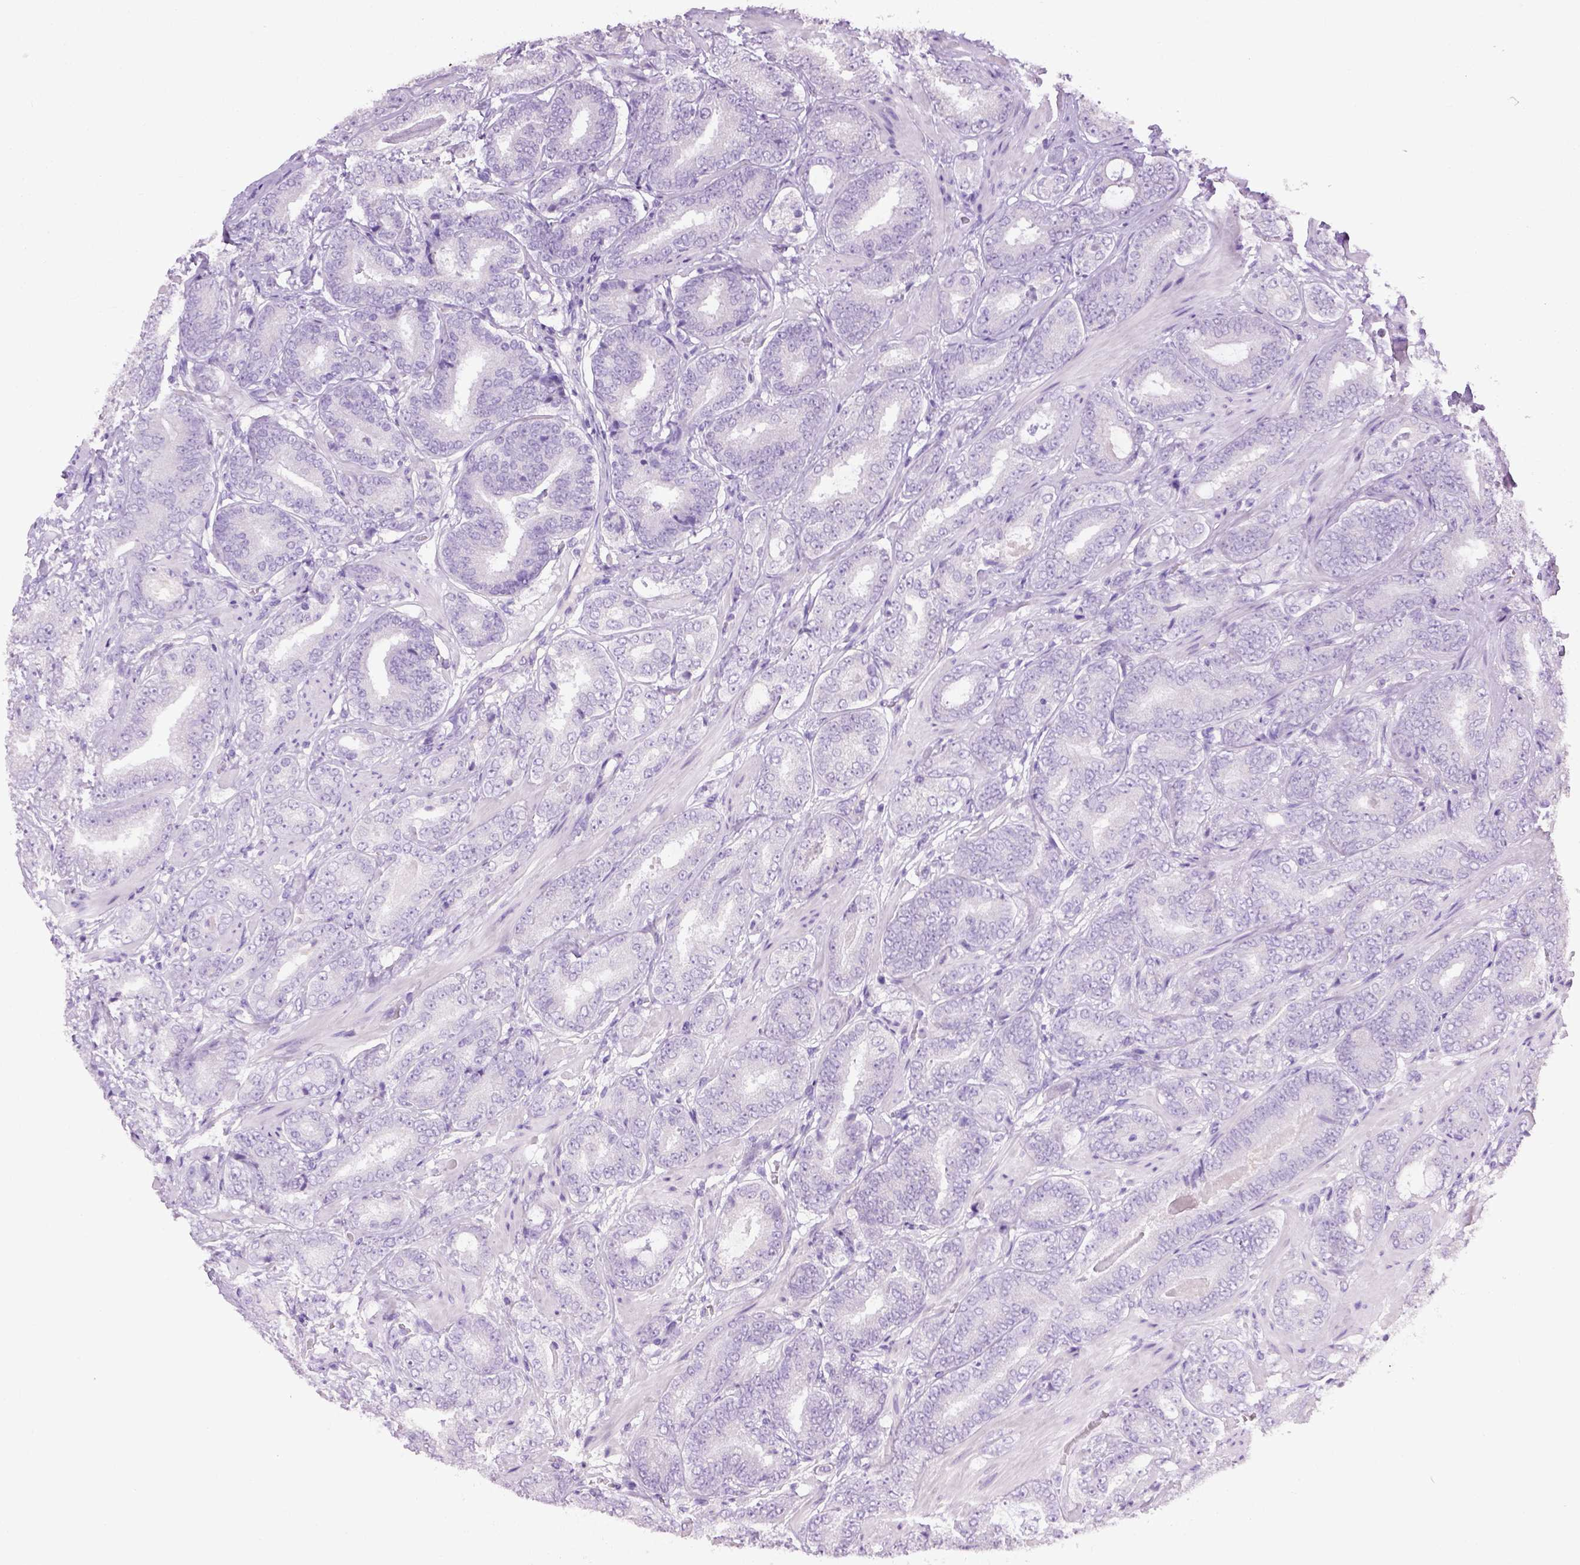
{"staining": {"intensity": "negative", "quantity": "none", "location": "none"}, "tissue": "prostate cancer", "cell_type": "Tumor cells", "image_type": "cancer", "snomed": [{"axis": "morphology", "description": "Adenocarcinoma, Low grade"}, {"axis": "topography", "description": "Prostate"}], "caption": "IHC of prostate cancer (adenocarcinoma (low-grade)) shows no positivity in tumor cells.", "gene": "CYP24A1", "patient": {"sex": "male", "age": 60}}